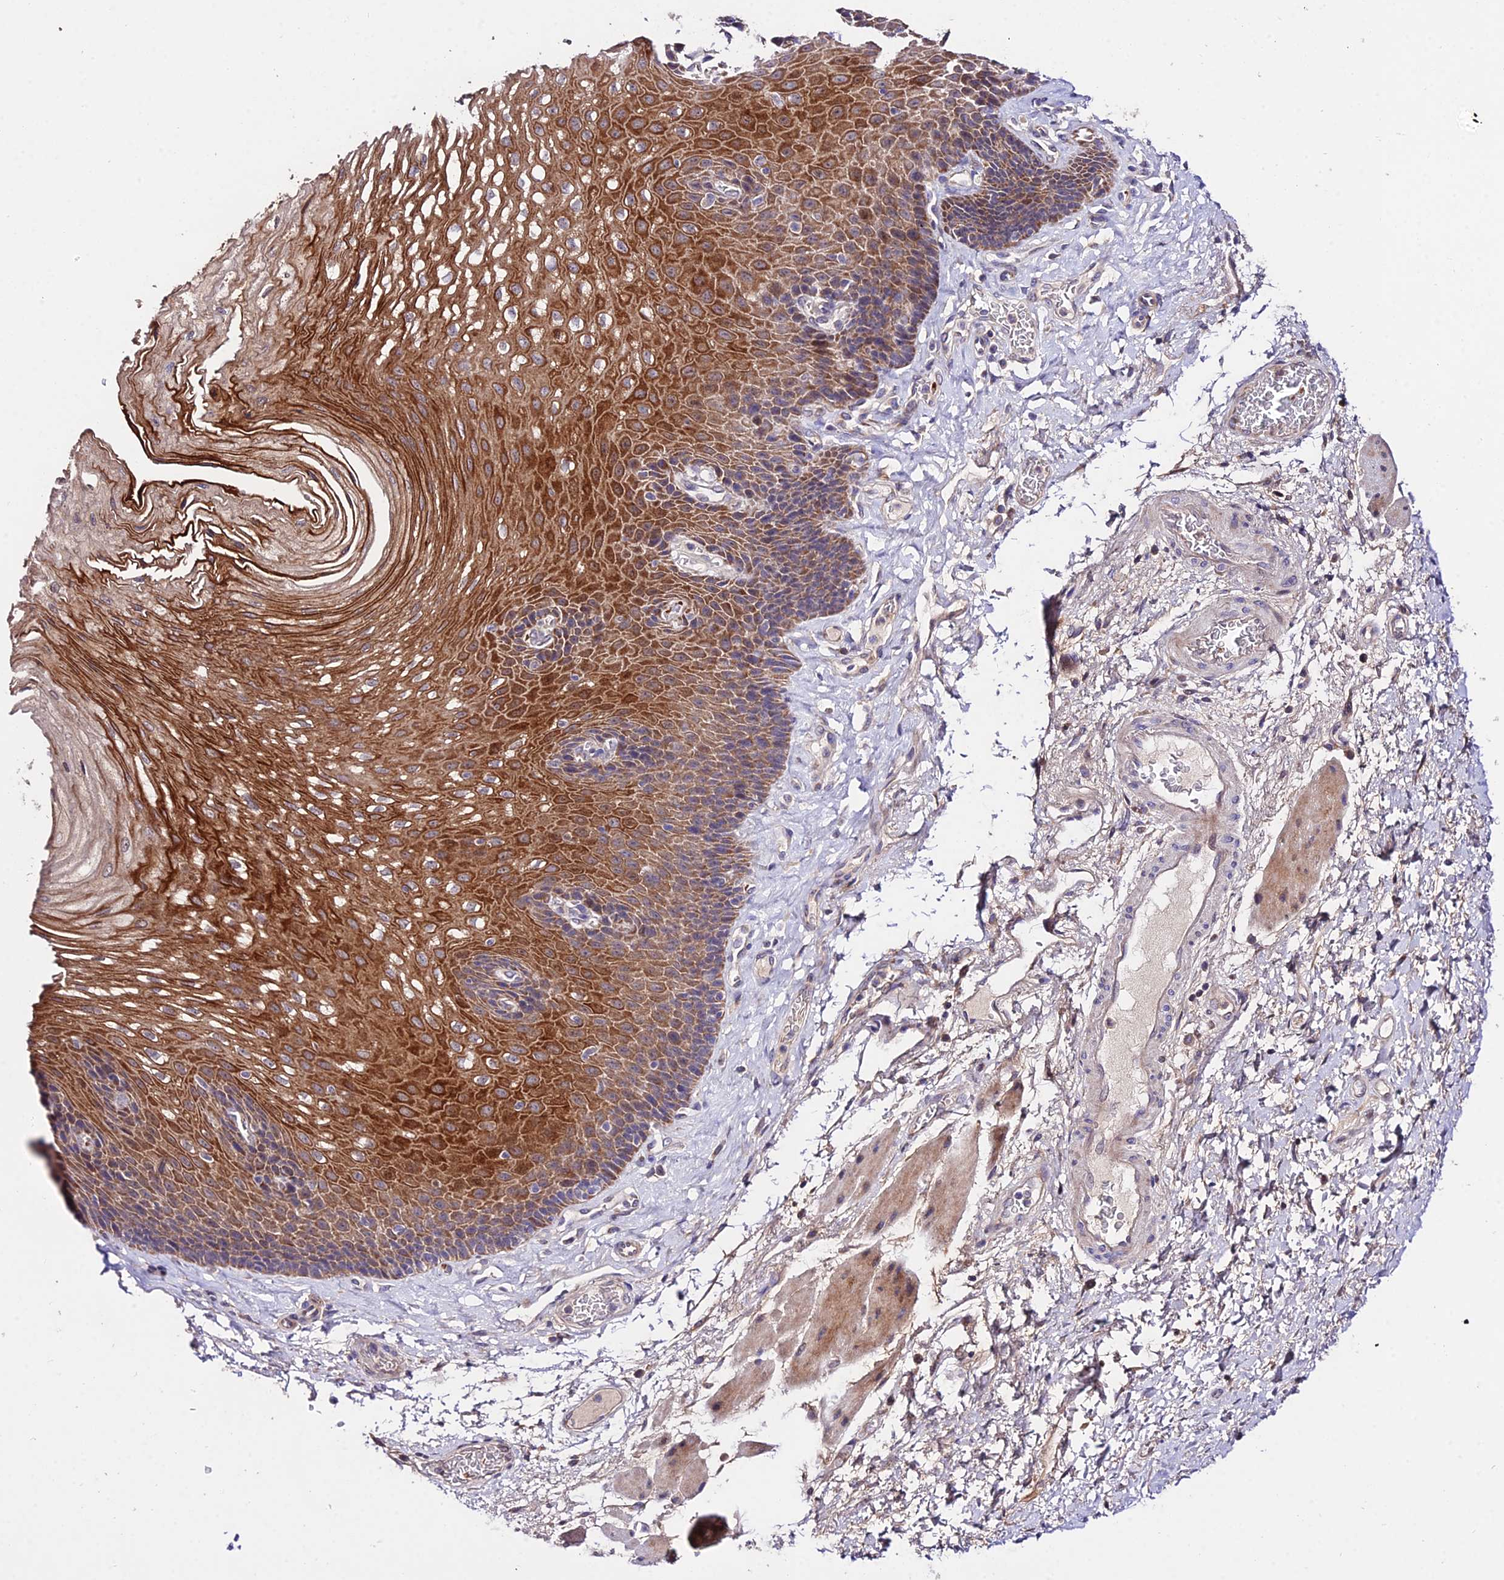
{"staining": {"intensity": "strong", "quantity": "25%-75%", "location": "cytoplasmic/membranous"}, "tissue": "esophagus", "cell_type": "Squamous epithelial cells", "image_type": "normal", "snomed": [{"axis": "morphology", "description": "Normal tissue, NOS"}, {"axis": "topography", "description": "Esophagus"}], "caption": "A high-resolution micrograph shows immunohistochemistry staining of benign esophagus, which shows strong cytoplasmic/membranous positivity in about 25%-75% of squamous epithelial cells.", "gene": "WDR5B", "patient": {"sex": "female", "age": 72}}